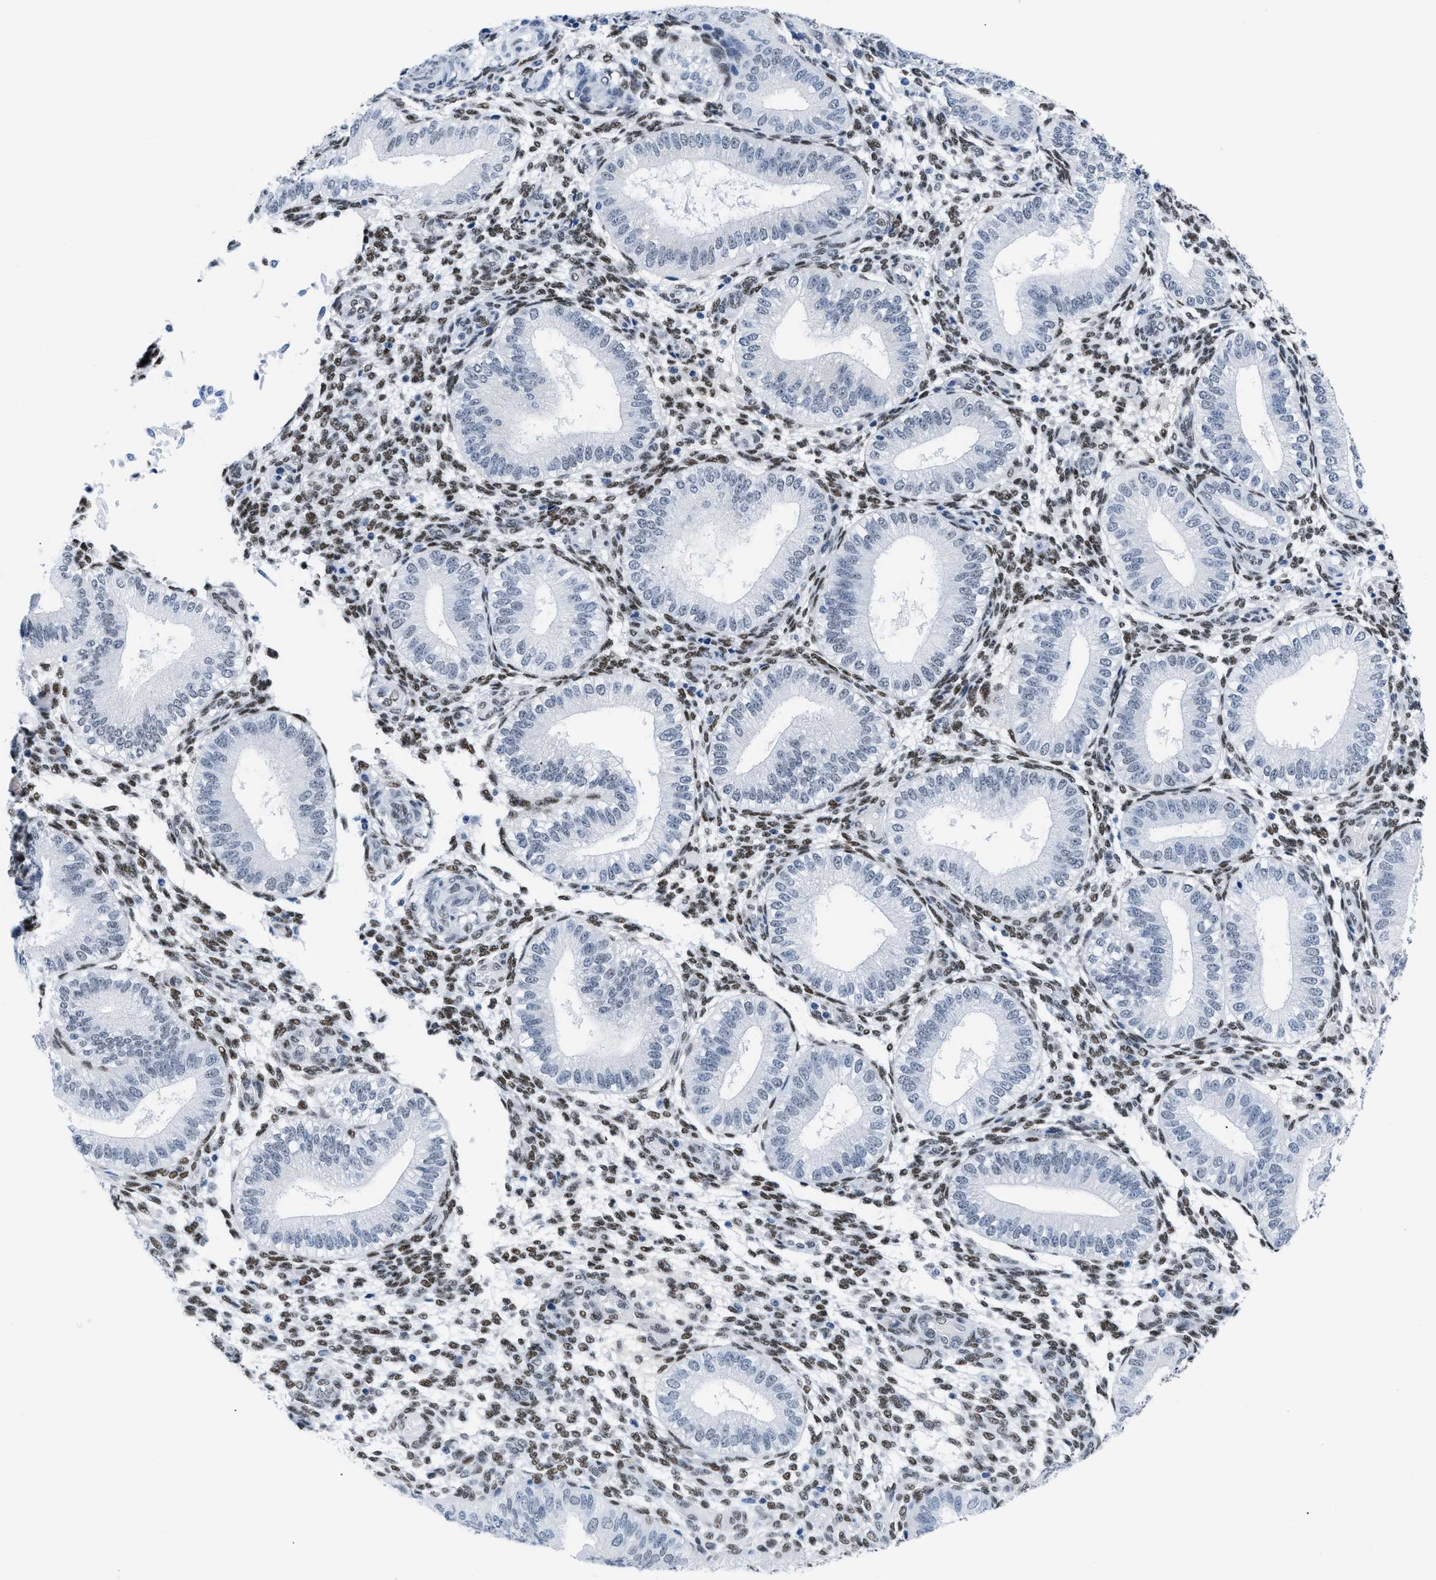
{"staining": {"intensity": "moderate", "quantity": "25%-75%", "location": "nuclear"}, "tissue": "endometrium", "cell_type": "Cells in endometrial stroma", "image_type": "normal", "snomed": [{"axis": "morphology", "description": "Normal tissue, NOS"}, {"axis": "topography", "description": "Endometrium"}], "caption": "DAB (3,3'-diaminobenzidine) immunohistochemical staining of benign human endometrium displays moderate nuclear protein expression in approximately 25%-75% of cells in endometrial stroma.", "gene": "CTBP1", "patient": {"sex": "female", "age": 39}}